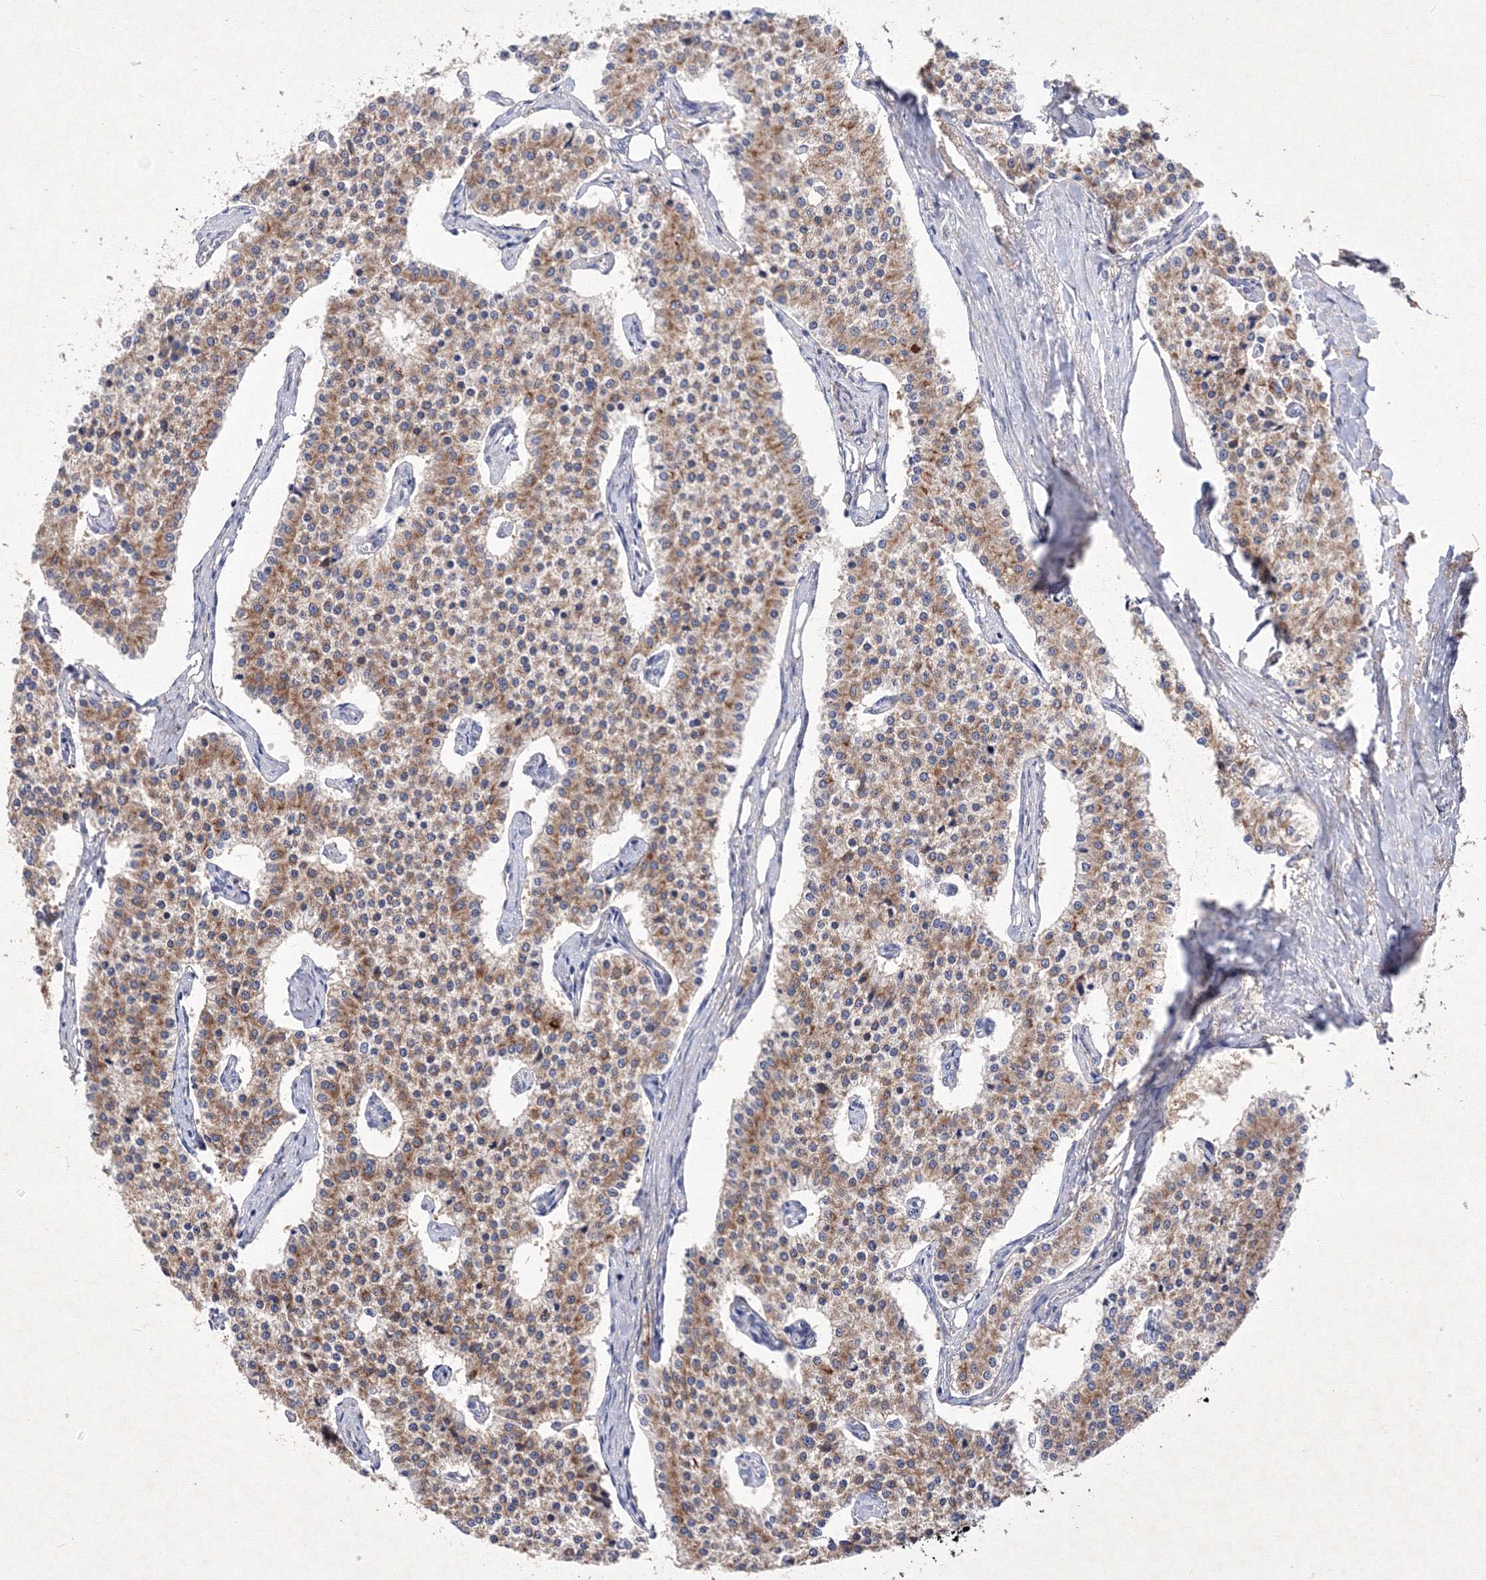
{"staining": {"intensity": "moderate", "quantity": ">75%", "location": "cytoplasmic/membranous"}, "tissue": "carcinoid", "cell_type": "Tumor cells", "image_type": "cancer", "snomed": [{"axis": "morphology", "description": "Carcinoid, malignant, NOS"}, {"axis": "topography", "description": "Colon"}], "caption": "IHC histopathology image of neoplastic tissue: human carcinoid (malignant) stained using immunohistochemistry displays medium levels of moderate protein expression localized specifically in the cytoplasmic/membranous of tumor cells, appearing as a cytoplasmic/membranous brown color.", "gene": "SNX18", "patient": {"sex": "female", "age": 52}}